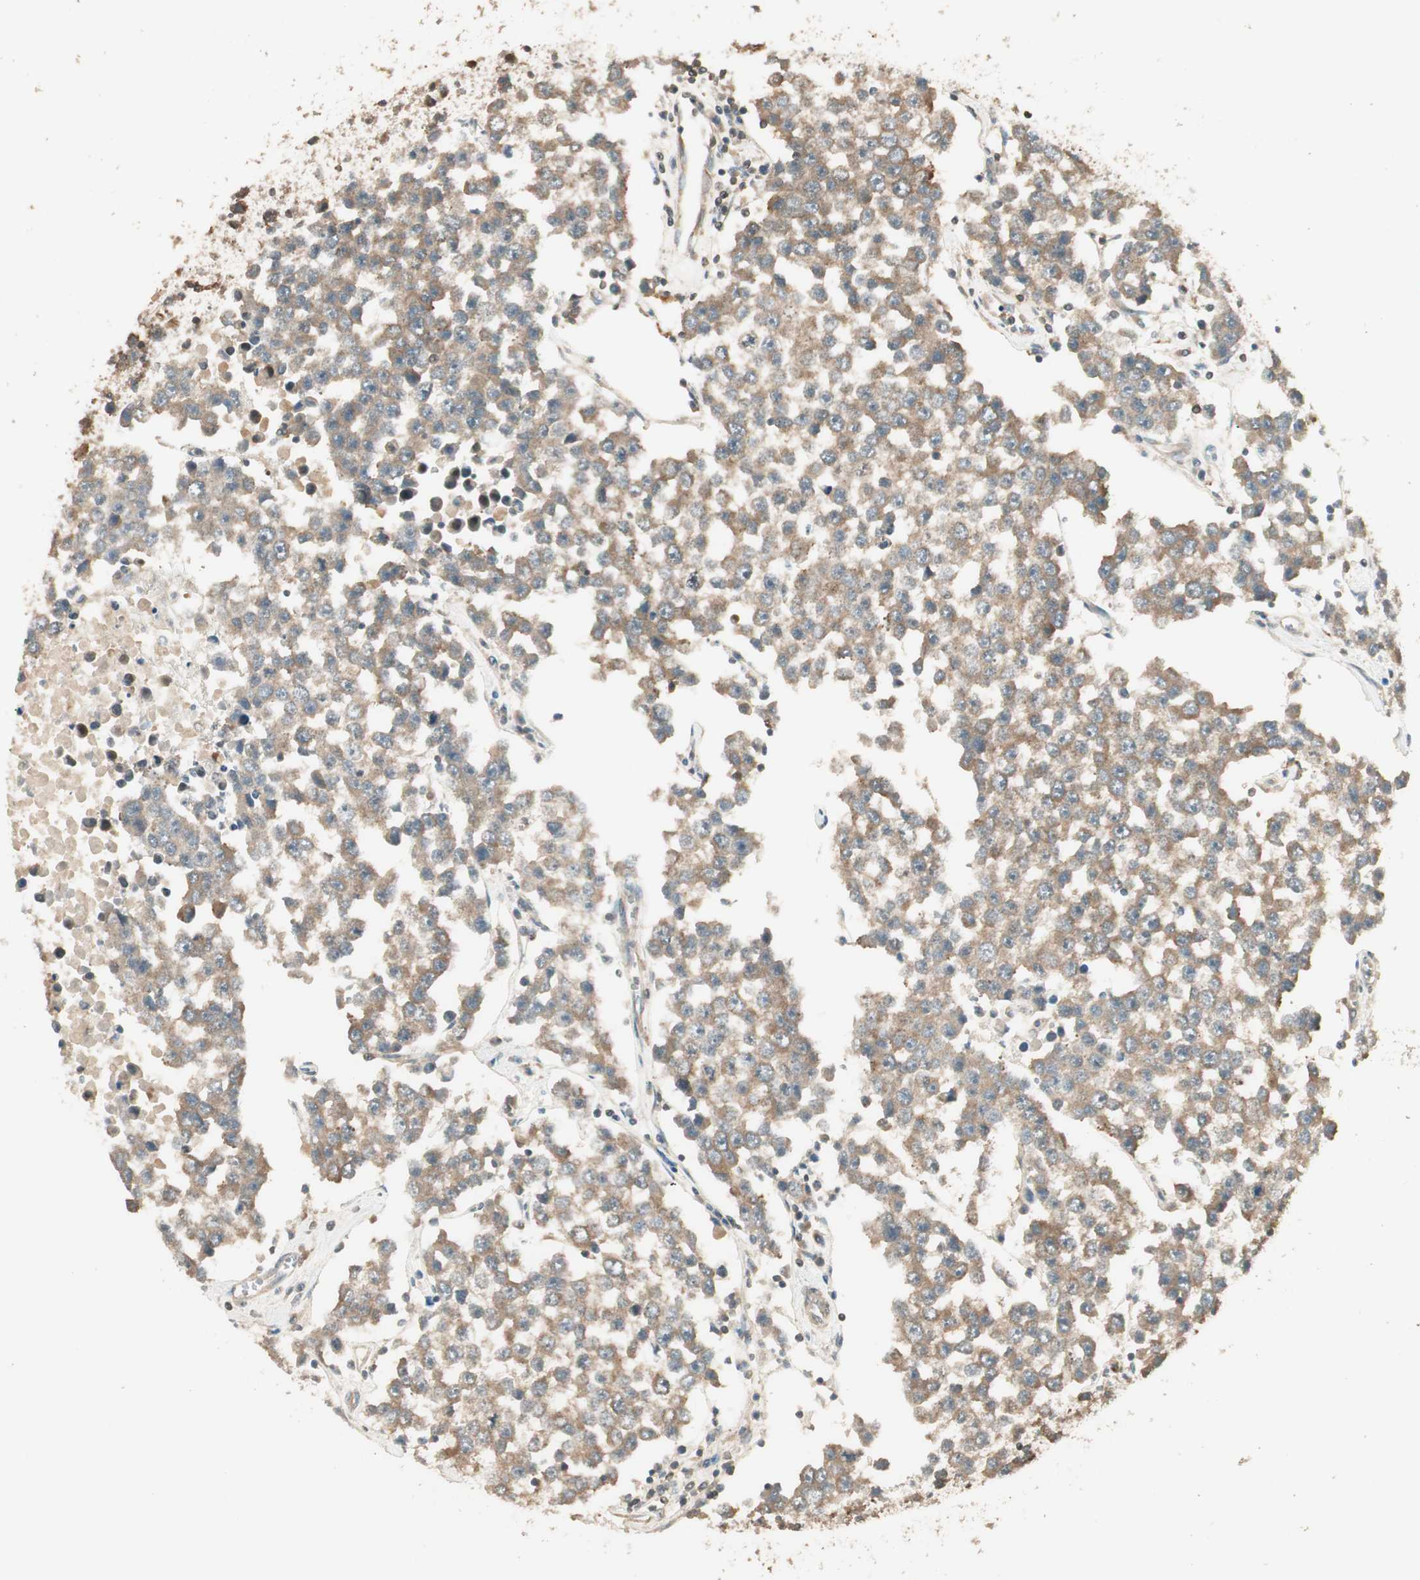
{"staining": {"intensity": "moderate", "quantity": ">75%", "location": "cytoplasmic/membranous"}, "tissue": "testis cancer", "cell_type": "Tumor cells", "image_type": "cancer", "snomed": [{"axis": "morphology", "description": "Seminoma, NOS"}, {"axis": "morphology", "description": "Carcinoma, Embryonal, NOS"}, {"axis": "topography", "description": "Testis"}], "caption": "Brown immunohistochemical staining in testis cancer displays moderate cytoplasmic/membranous staining in about >75% of tumor cells.", "gene": "CNOT4", "patient": {"sex": "male", "age": 52}}